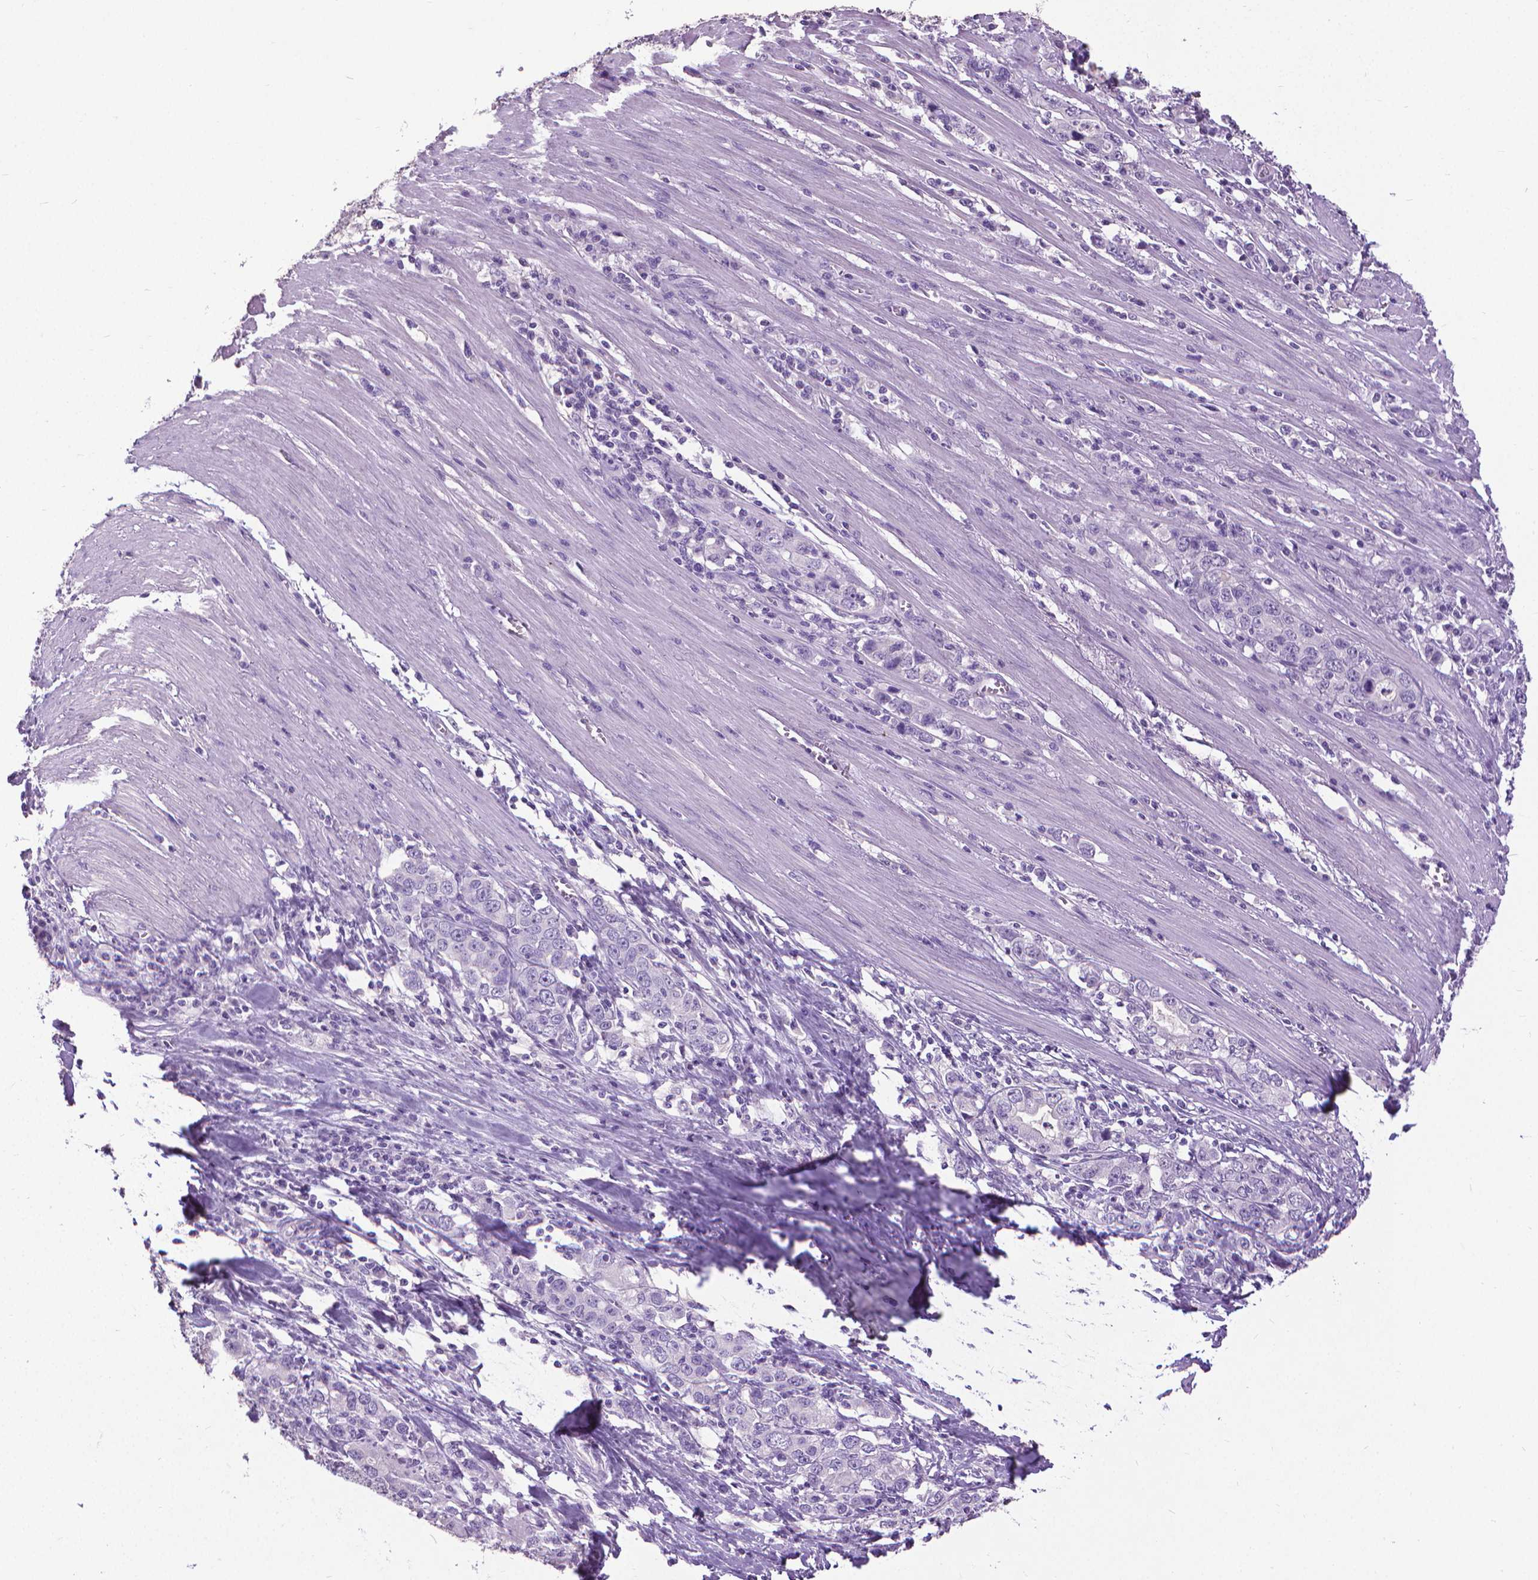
{"staining": {"intensity": "negative", "quantity": "none", "location": "none"}, "tissue": "stomach cancer", "cell_type": "Tumor cells", "image_type": "cancer", "snomed": [{"axis": "morphology", "description": "Adenocarcinoma, NOS"}, {"axis": "topography", "description": "Stomach, lower"}], "caption": "This is a image of IHC staining of stomach cancer (adenocarcinoma), which shows no staining in tumor cells.", "gene": "KRT5", "patient": {"sex": "female", "age": 72}}